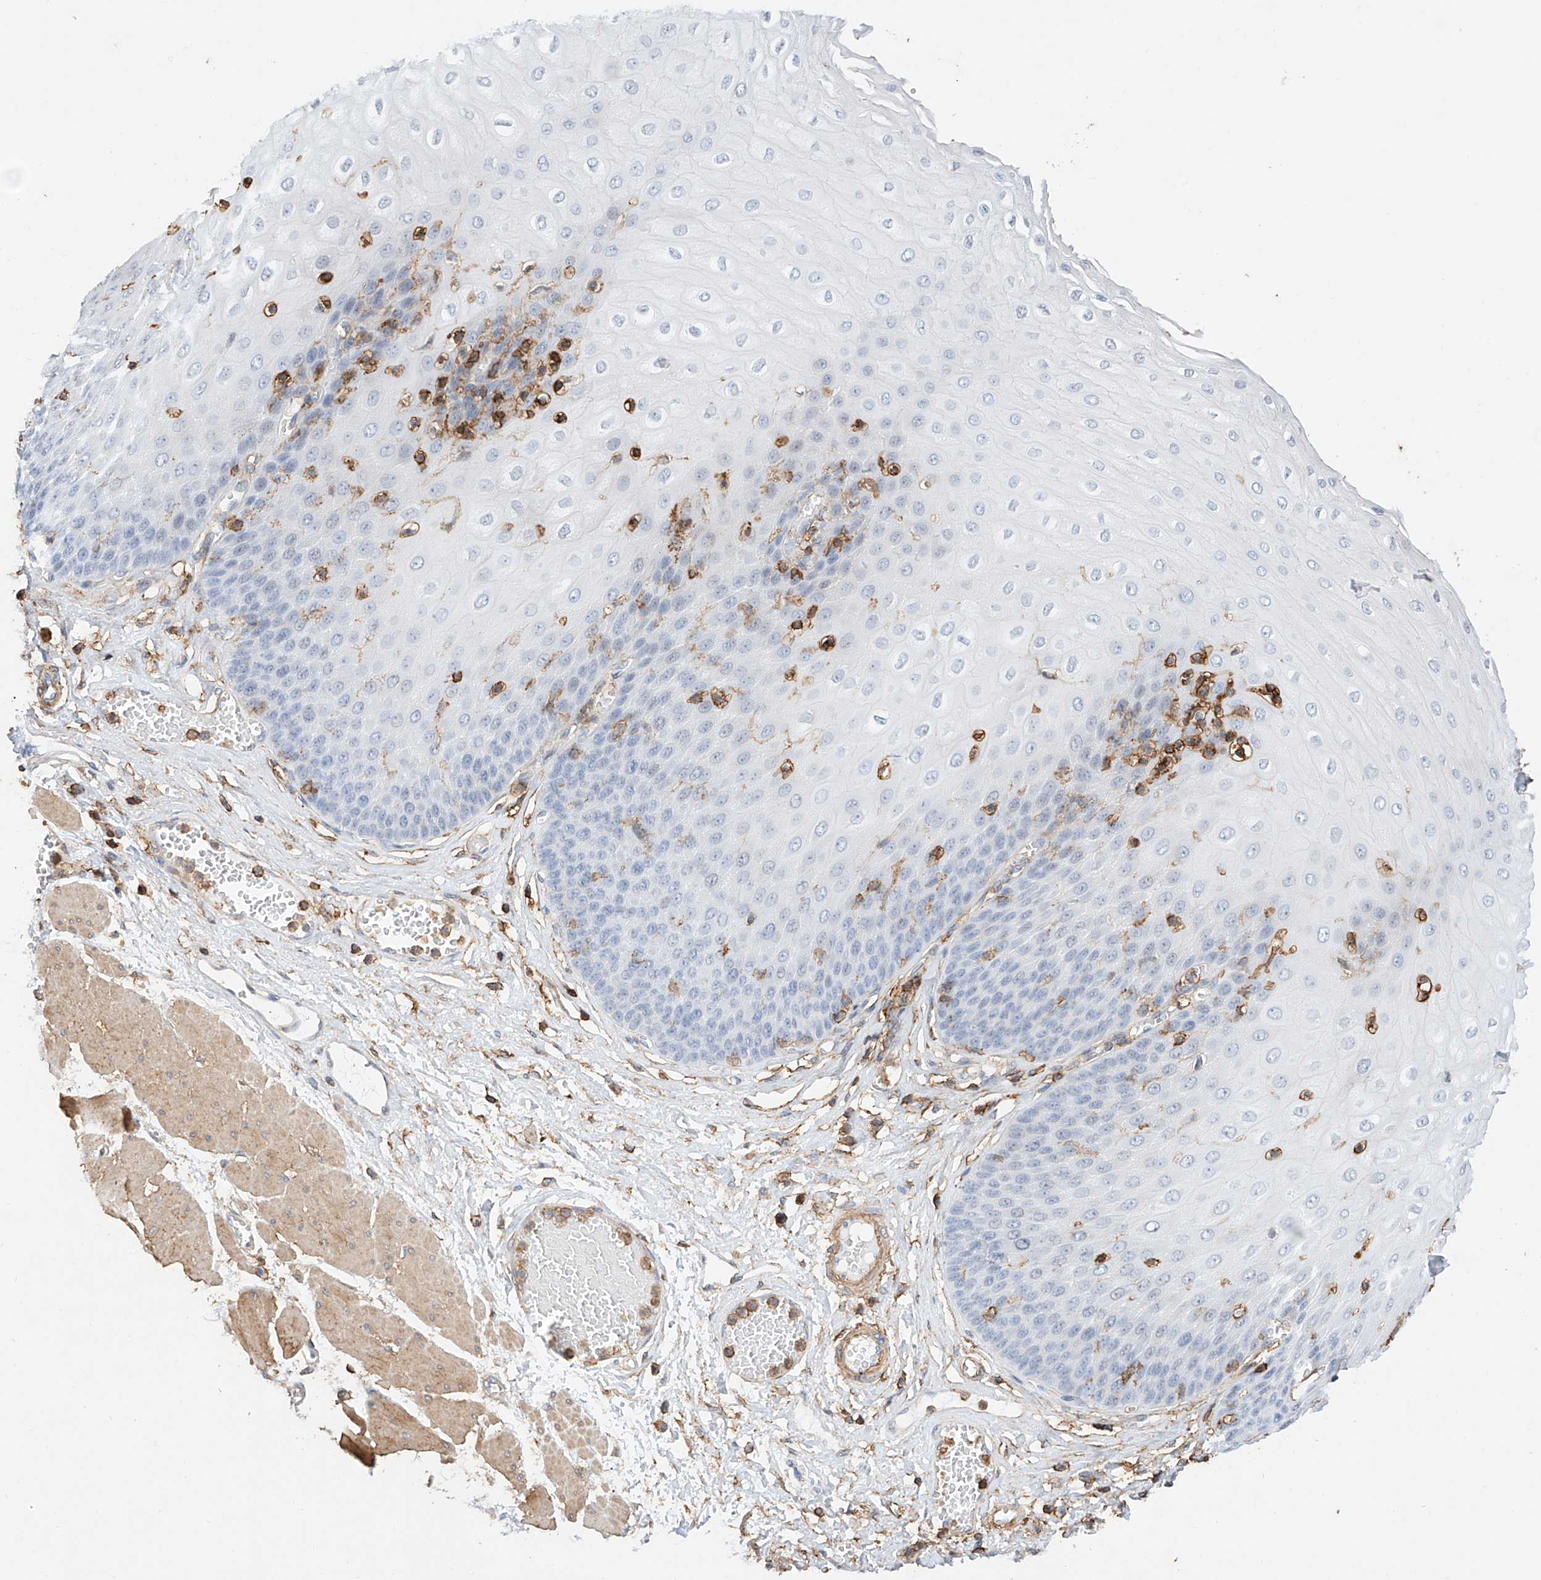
{"staining": {"intensity": "negative", "quantity": "none", "location": "none"}, "tissue": "esophagus", "cell_type": "Squamous epithelial cells", "image_type": "normal", "snomed": [{"axis": "morphology", "description": "Normal tissue, NOS"}, {"axis": "topography", "description": "Esophagus"}], "caption": "Immunohistochemistry (IHC) of benign human esophagus exhibits no positivity in squamous epithelial cells. (DAB IHC, high magnification).", "gene": "WFS1", "patient": {"sex": "male", "age": 60}}